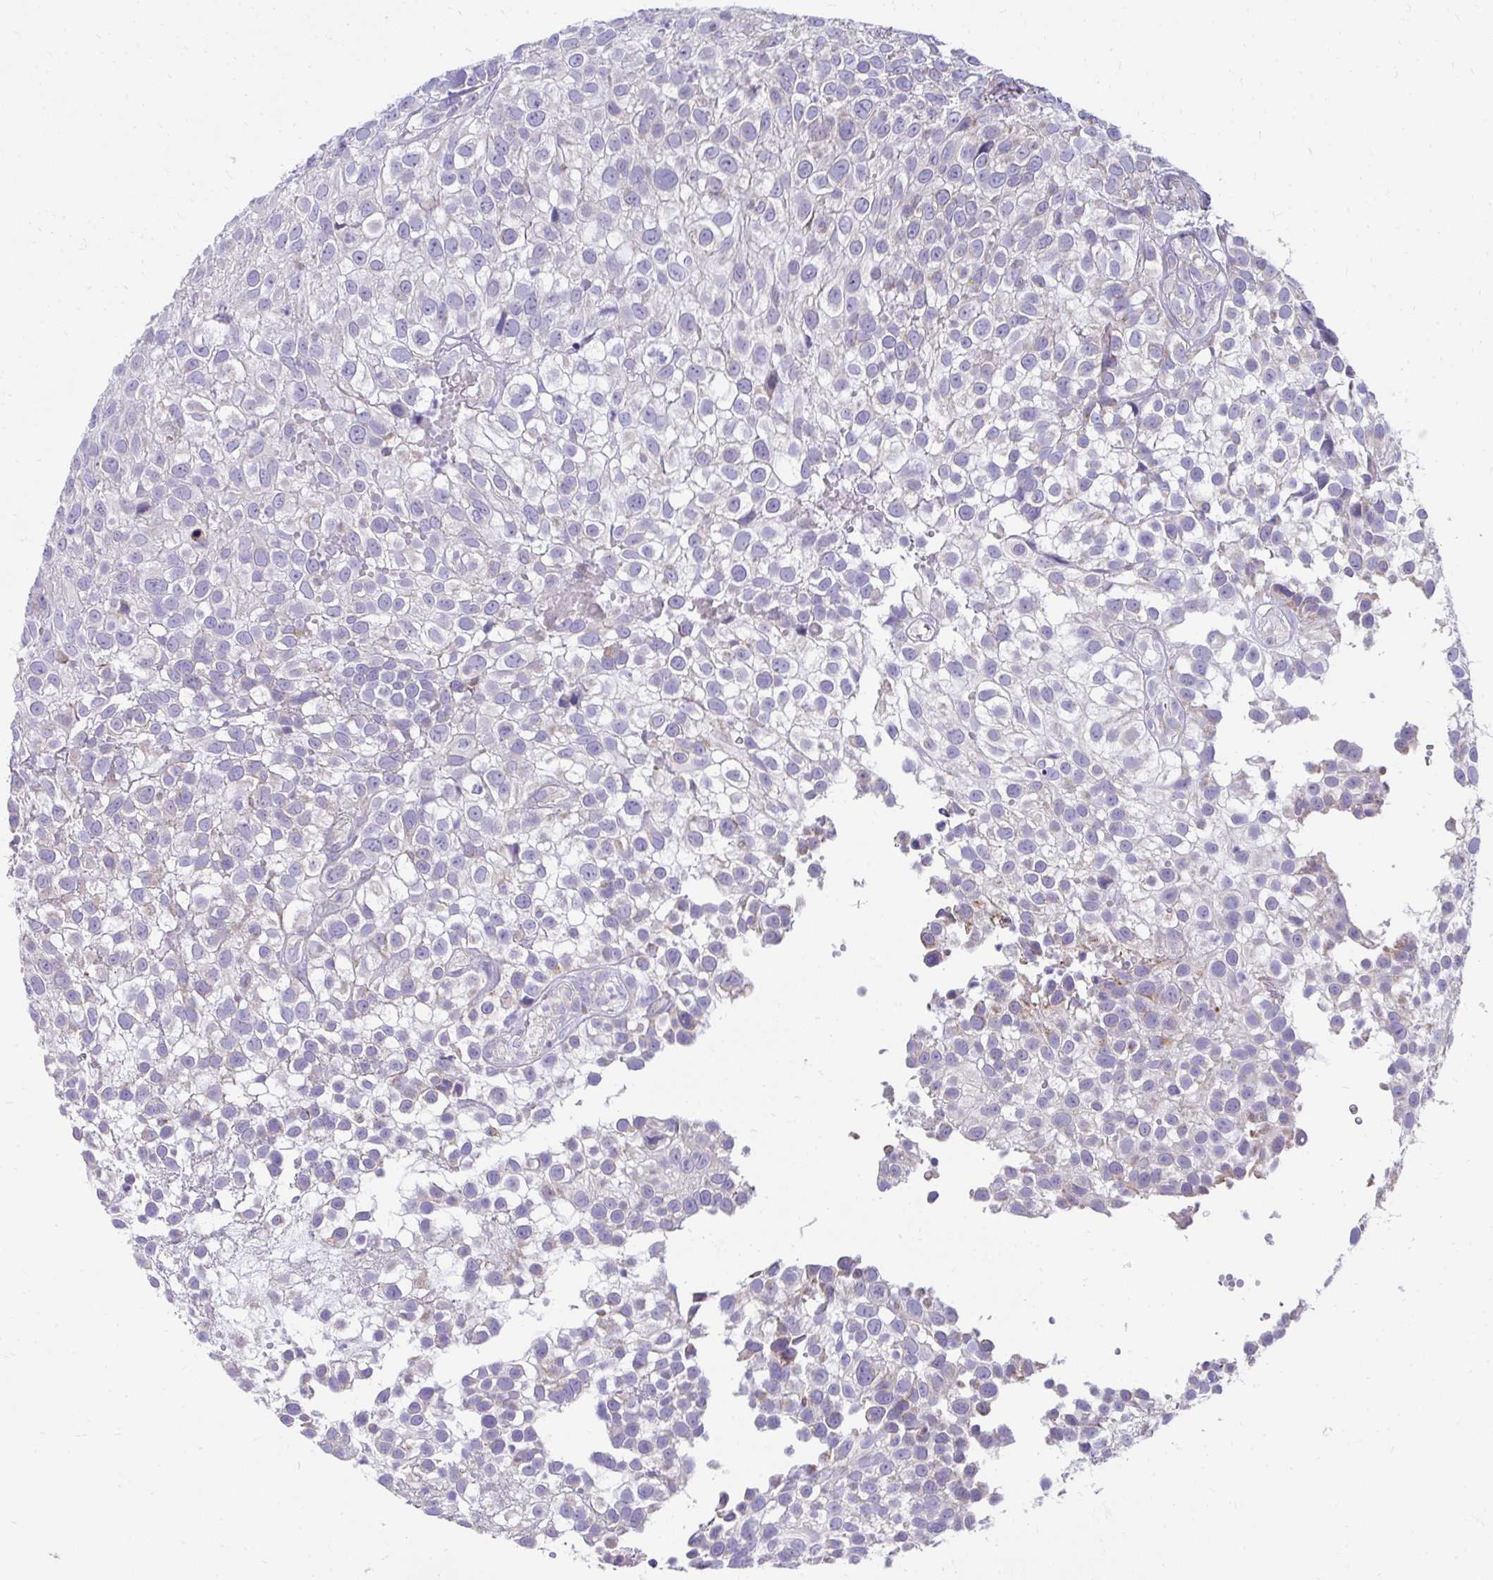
{"staining": {"intensity": "negative", "quantity": "none", "location": "none"}, "tissue": "urothelial cancer", "cell_type": "Tumor cells", "image_type": "cancer", "snomed": [{"axis": "morphology", "description": "Urothelial carcinoma, High grade"}, {"axis": "topography", "description": "Urinary bladder"}], "caption": "Photomicrograph shows no significant protein positivity in tumor cells of high-grade urothelial carcinoma. (IHC, brightfield microscopy, high magnification).", "gene": "PRRG3", "patient": {"sex": "male", "age": 56}}